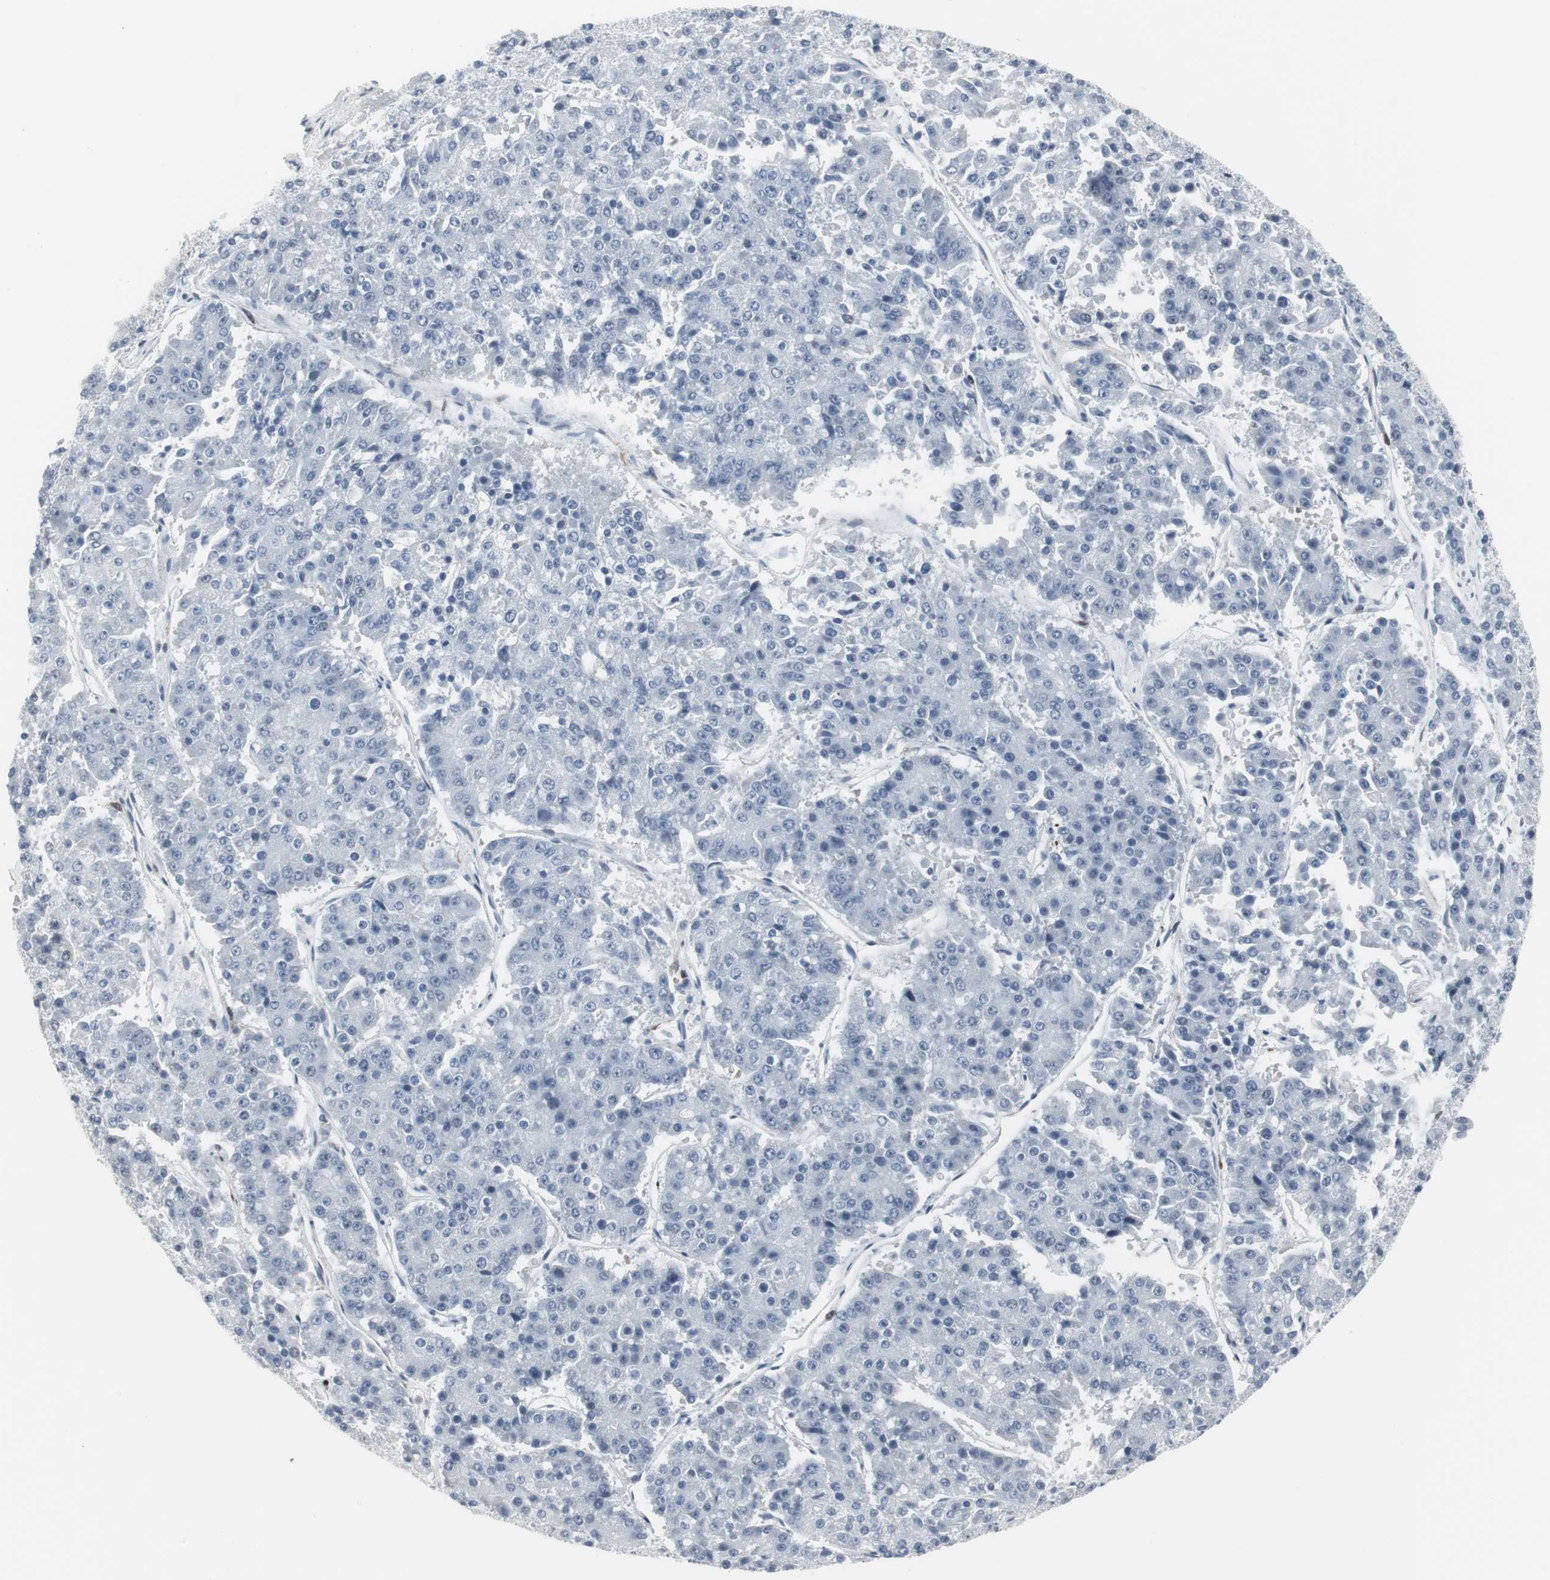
{"staining": {"intensity": "negative", "quantity": "none", "location": "none"}, "tissue": "pancreatic cancer", "cell_type": "Tumor cells", "image_type": "cancer", "snomed": [{"axis": "morphology", "description": "Adenocarcinoma, NOS"}, {"axis": "topography", "description": "Pancreas"}], "caption": "Immunohistochemical staining of human adenocarcinoma (pancreatic) displays no significant staining in tumor cells. The staining was performed using DAB to visualize the protein expression in brown, while the nuclei were stained in blue with hematoxylin (Magnification: 20x).", "gene": "PPP1R14A", "patient": {"sex": "male", "age": 50}}